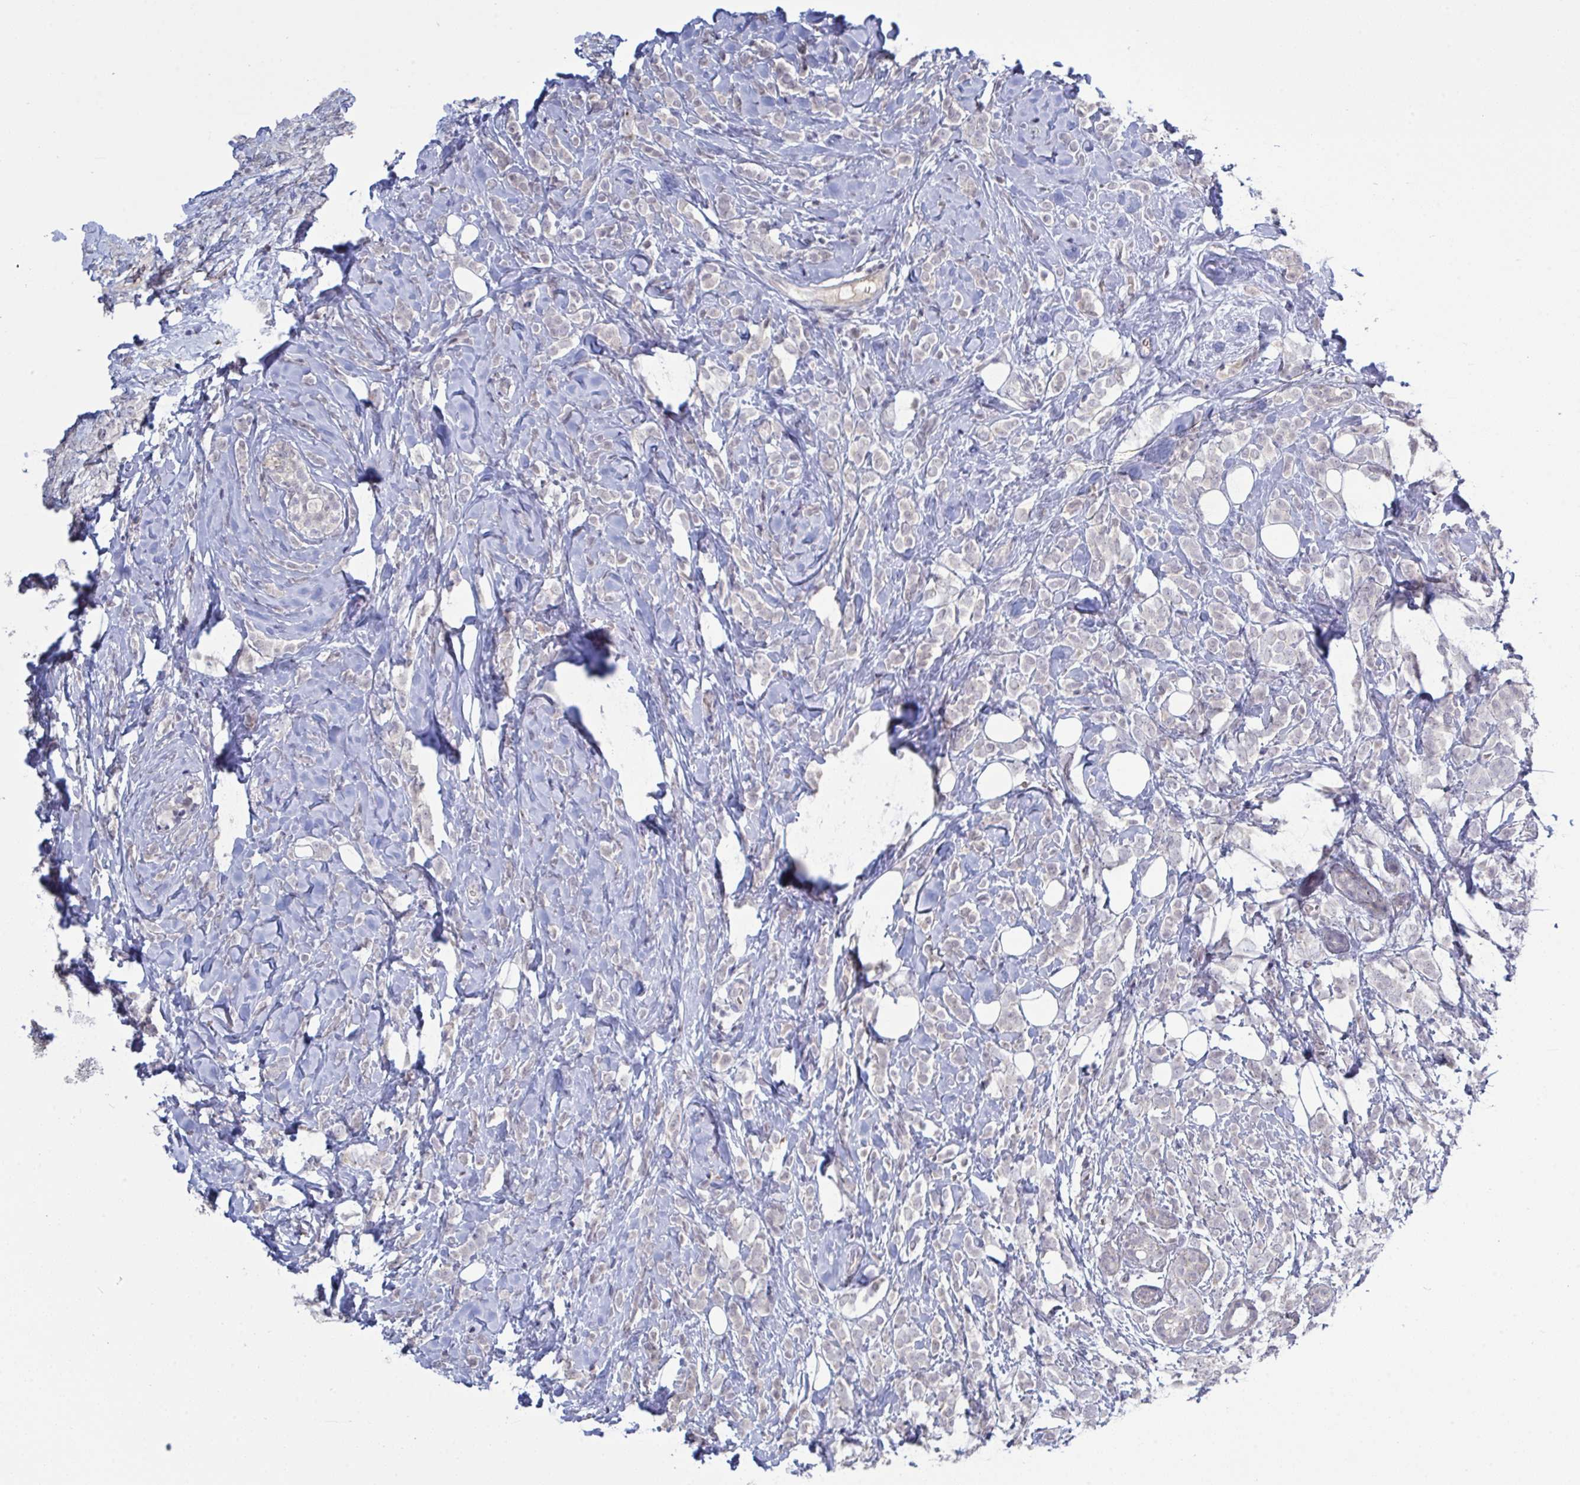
{"staining": {"intensity": "negative", "quantity": "none", "location": "none"}, "tissue": "breast cancer", "cell_type": "Tumor cells", "image_type": "cancer", "snomed": [{"axis": "morphology", "description": "Lobular carcinoma"}, {"axis": "topography", "description": "Breast"}], "caption": "This micrograph is of breast lobular carcinoma stained with immunohistochemistry to label a protein in brown with the nuclei are counter-stained blue. There is no expression in tumor cells.", "gene": "ZNF784", "patient": {"sex": "female", "age": 49}}